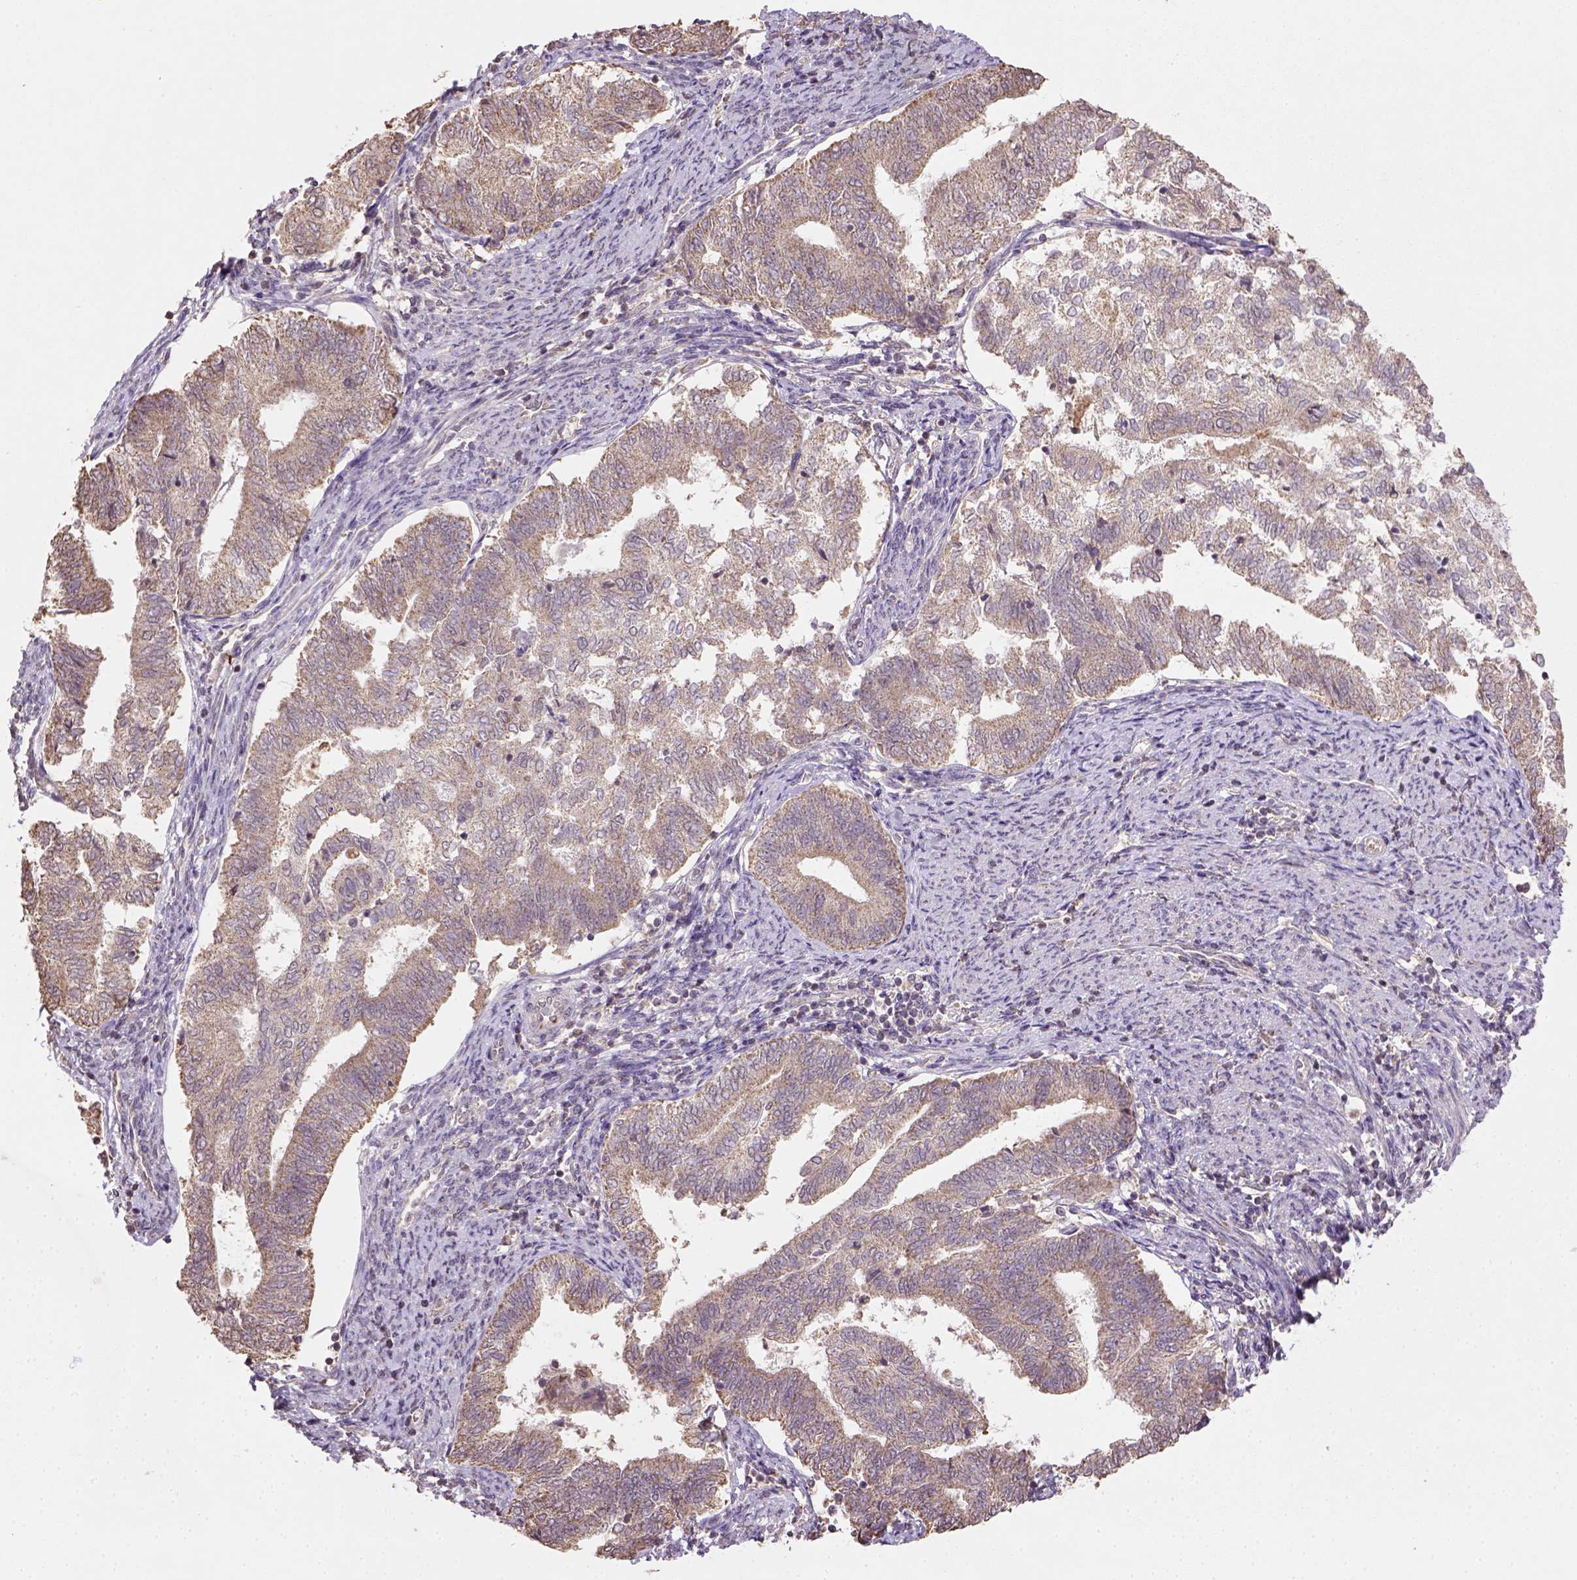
{"staining": {"intensity": "moderate", "quantity": ">75%", "location": "cytoplasmic/membranous"}, "tissue": "endometrial cancer", "cell_type": "Tumor cells", "image_type": "cancer", "snomed": [{"axis": "morphology", "description": "Adenocarcinoma, NOS"}, {"axis": "topography", "description": "Endometrium"}], "caption": "Protein expression analysis of adenocarcinoma (endometrial) shows moderate cytoplasmic/membranous staining in approximately >75% of tumor cells.", "gene": "NUDT10", "patient": {"sex": "female", "age": 65}}